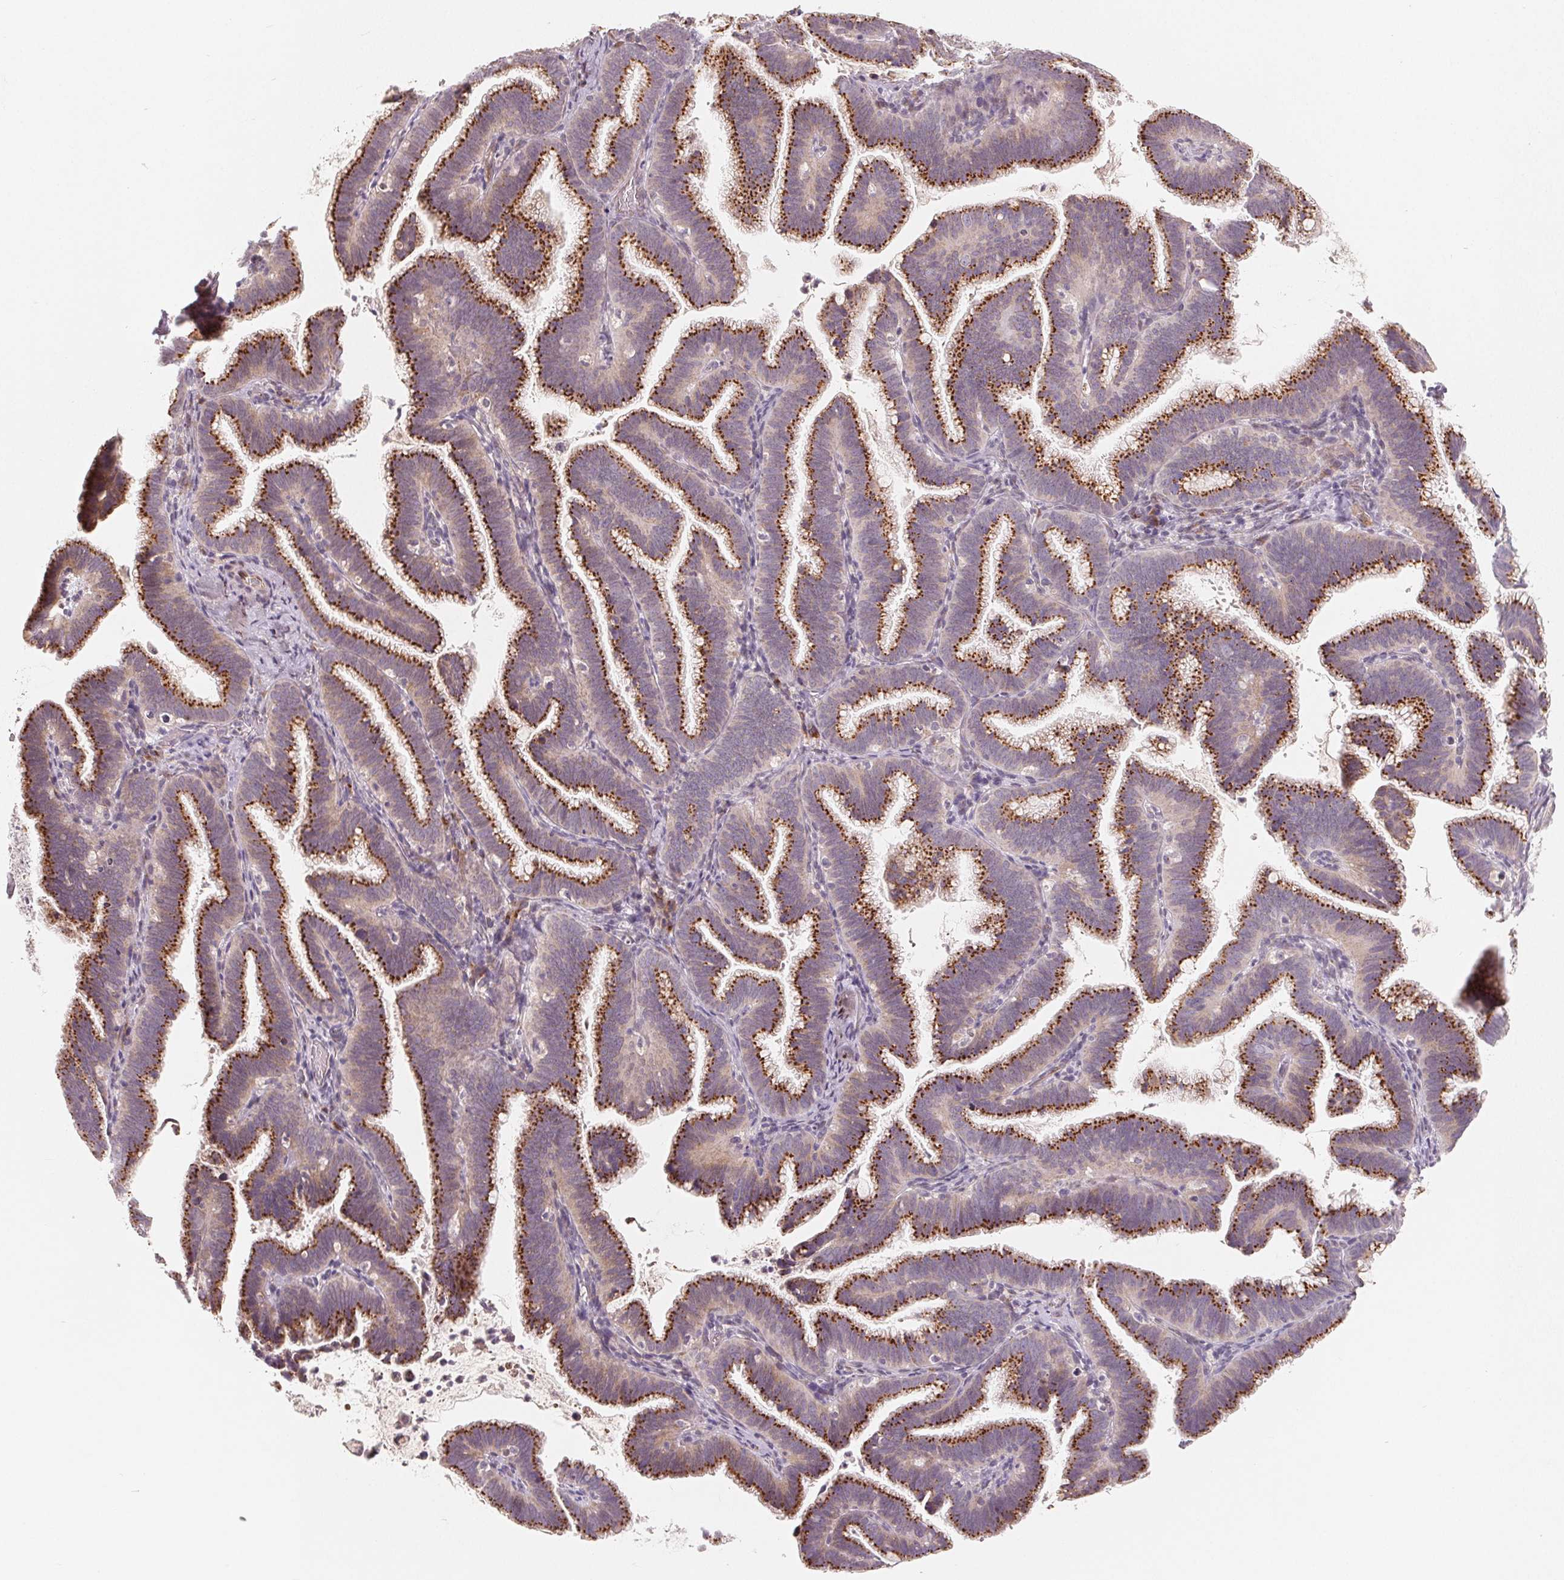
{"staining": {"intensity": "strong", "quantity": ">75%", "location": "cytoplasmic/membranous"}, "tissue": "cervical cancer", "cell_type": "Tumor cells", "image_type": "cancer", "snomed": [{"axis": "morphology", "description": "Adenocarcinoma, NOS"}, {"axis": "topography", "description": "Cervix"}], "caption": "Immunohistochemistry (IHC) (DAB) staining of cervical adenocarcinoma reveals strong cytoplasmic/membranous protein positivity in about >75% of tumor cells.", "gene": "TMSB15B", "patient": {"sex": "female", "age": 61}}